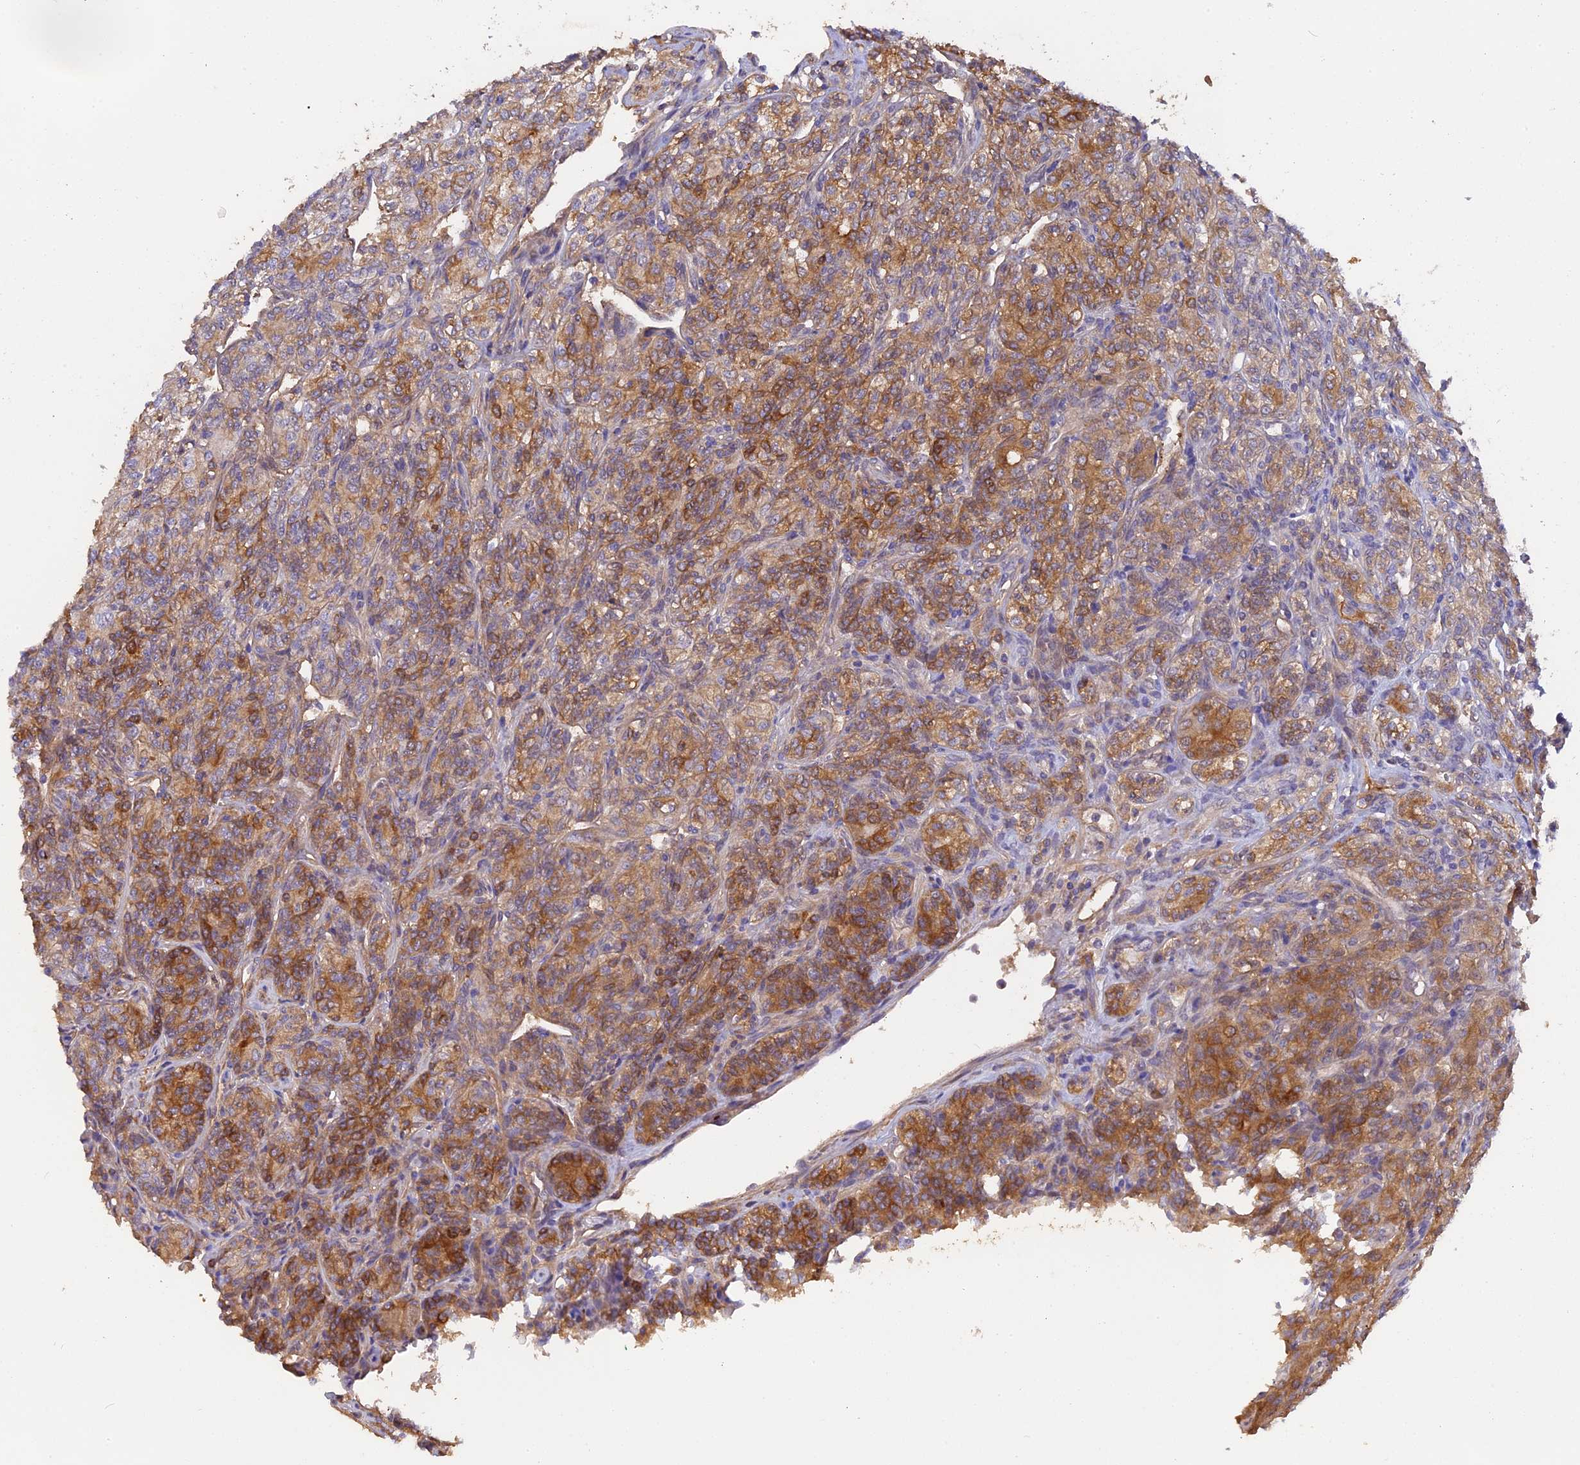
{"staining": {"intensity": "moderate", "quantity": ">75%", "location": "cytoplasmic/membranous"}, "tissue": "renal cancer", "cell_type": "Tumor cells", "image_type": "cancer", "snomed": [{"axis": "morphology", "description": "Adenocarcinoma, NOS"}, {"axis": "topography", "description": "Kidney"}], "caption": "High-magnification brightfield microscopy of renal cancer stained with DAB (3,3'-diaminobenzidine) (brown) and counterstained with hematoxylin (blue). tumor cells exhibit moderate cytoplasmic/membranous positivity is appreciated in approximately>75% of cells.", "gene": "PZP", "patient": {"sex": "male", "age": 77}}